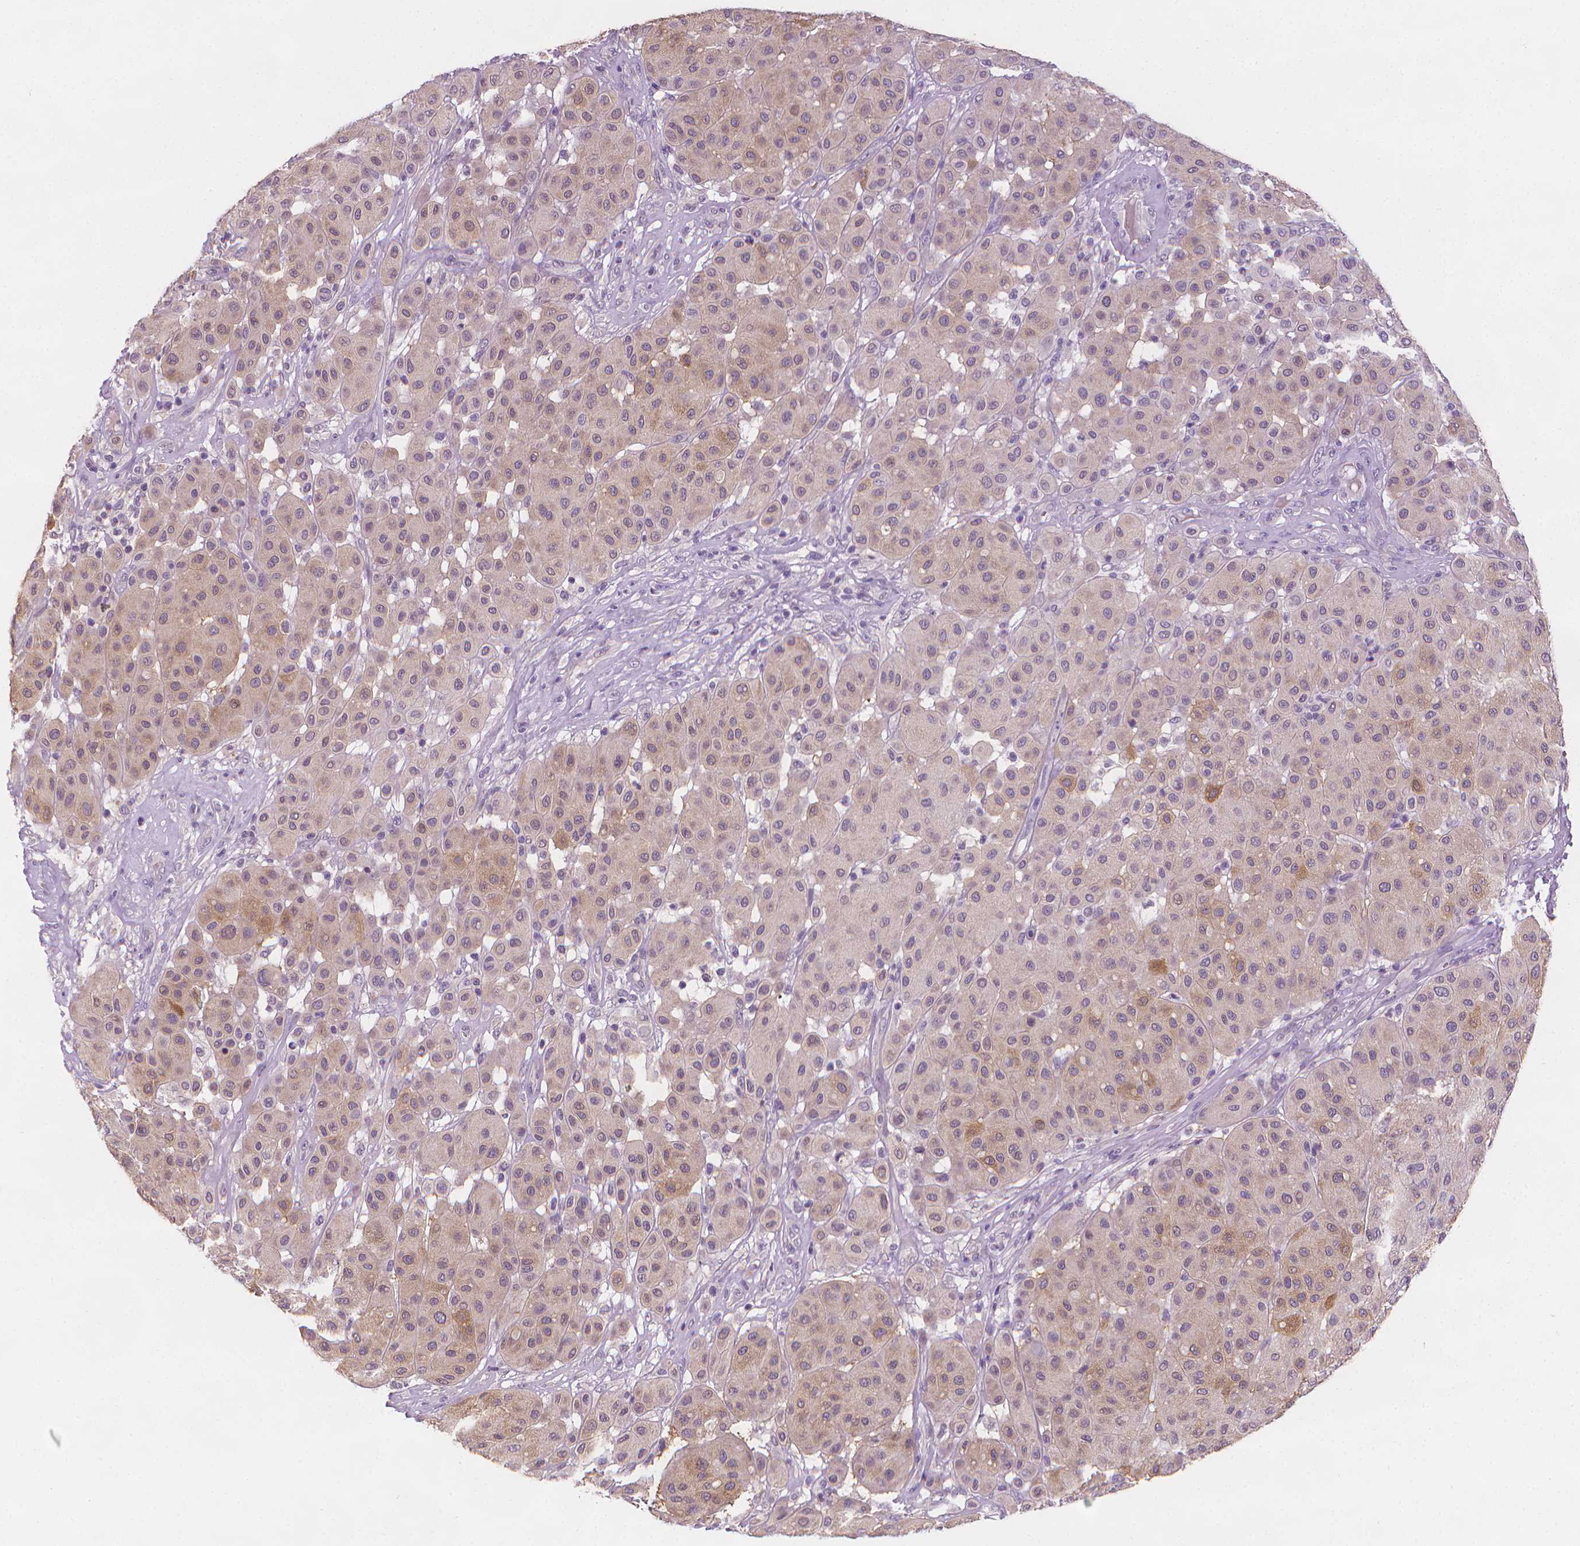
{"staining": {"intensity": "weak", "quantity": "25%-75%", "location": "cytoplasmic/membranous"}, "tissue": "melanoma", "cell_type": "Tumor cells", "image_type": "cancer", "snomed": [{"axis": "morphology", "description": "Malignant melanoma, Metastatic site"}, {"axis": "topography", "description": "Smooth muscle"}], "caption": "DAB (3,3'-diaminobenzidine) immunohistochemical staining of human melanoma reveals weak cytoplasmic/membranous protein positivity in about 25%-75% of tumor cells.", "gene": "FASN", "patient": {"sex": "male", "age": 41}}